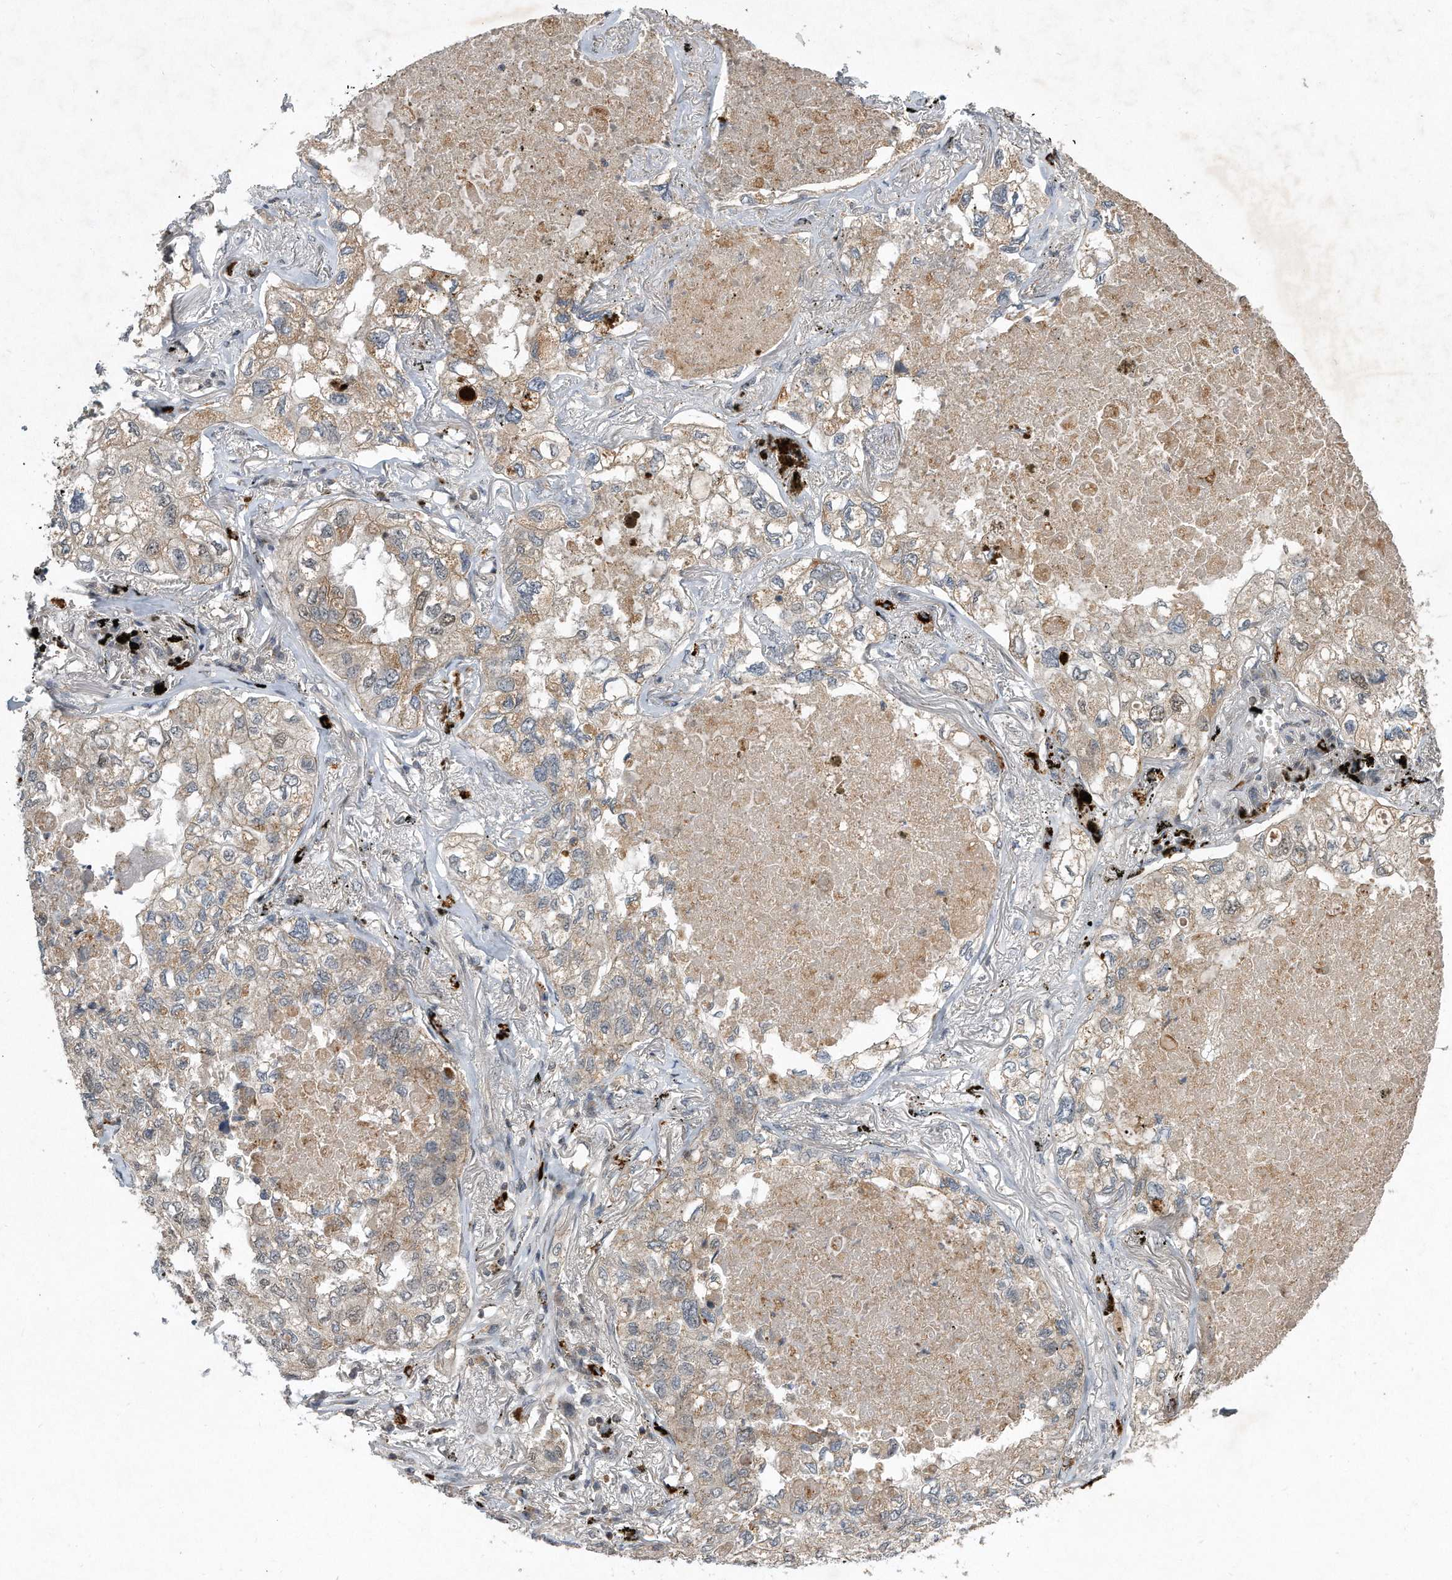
{"staining": {"intensity": "weak", "quantity": "<25%", "location": "cytoplasmic/membranous"}, "tissue": "lung cancer", "cell_type": "Tumor cells", "image_type": "cancer", "snomed": [{"axis": "morphology", "description": "Adenocarcinoma, NOS"}, {"axis": "topography", "description": "Lung"}], "caption": "Lung adenocarcinoma was stained to show a protein in brown. There is no significant staining in tumor cells.", "gene": "PGBD2", "patient": {"sex": "male", "age": 65}}